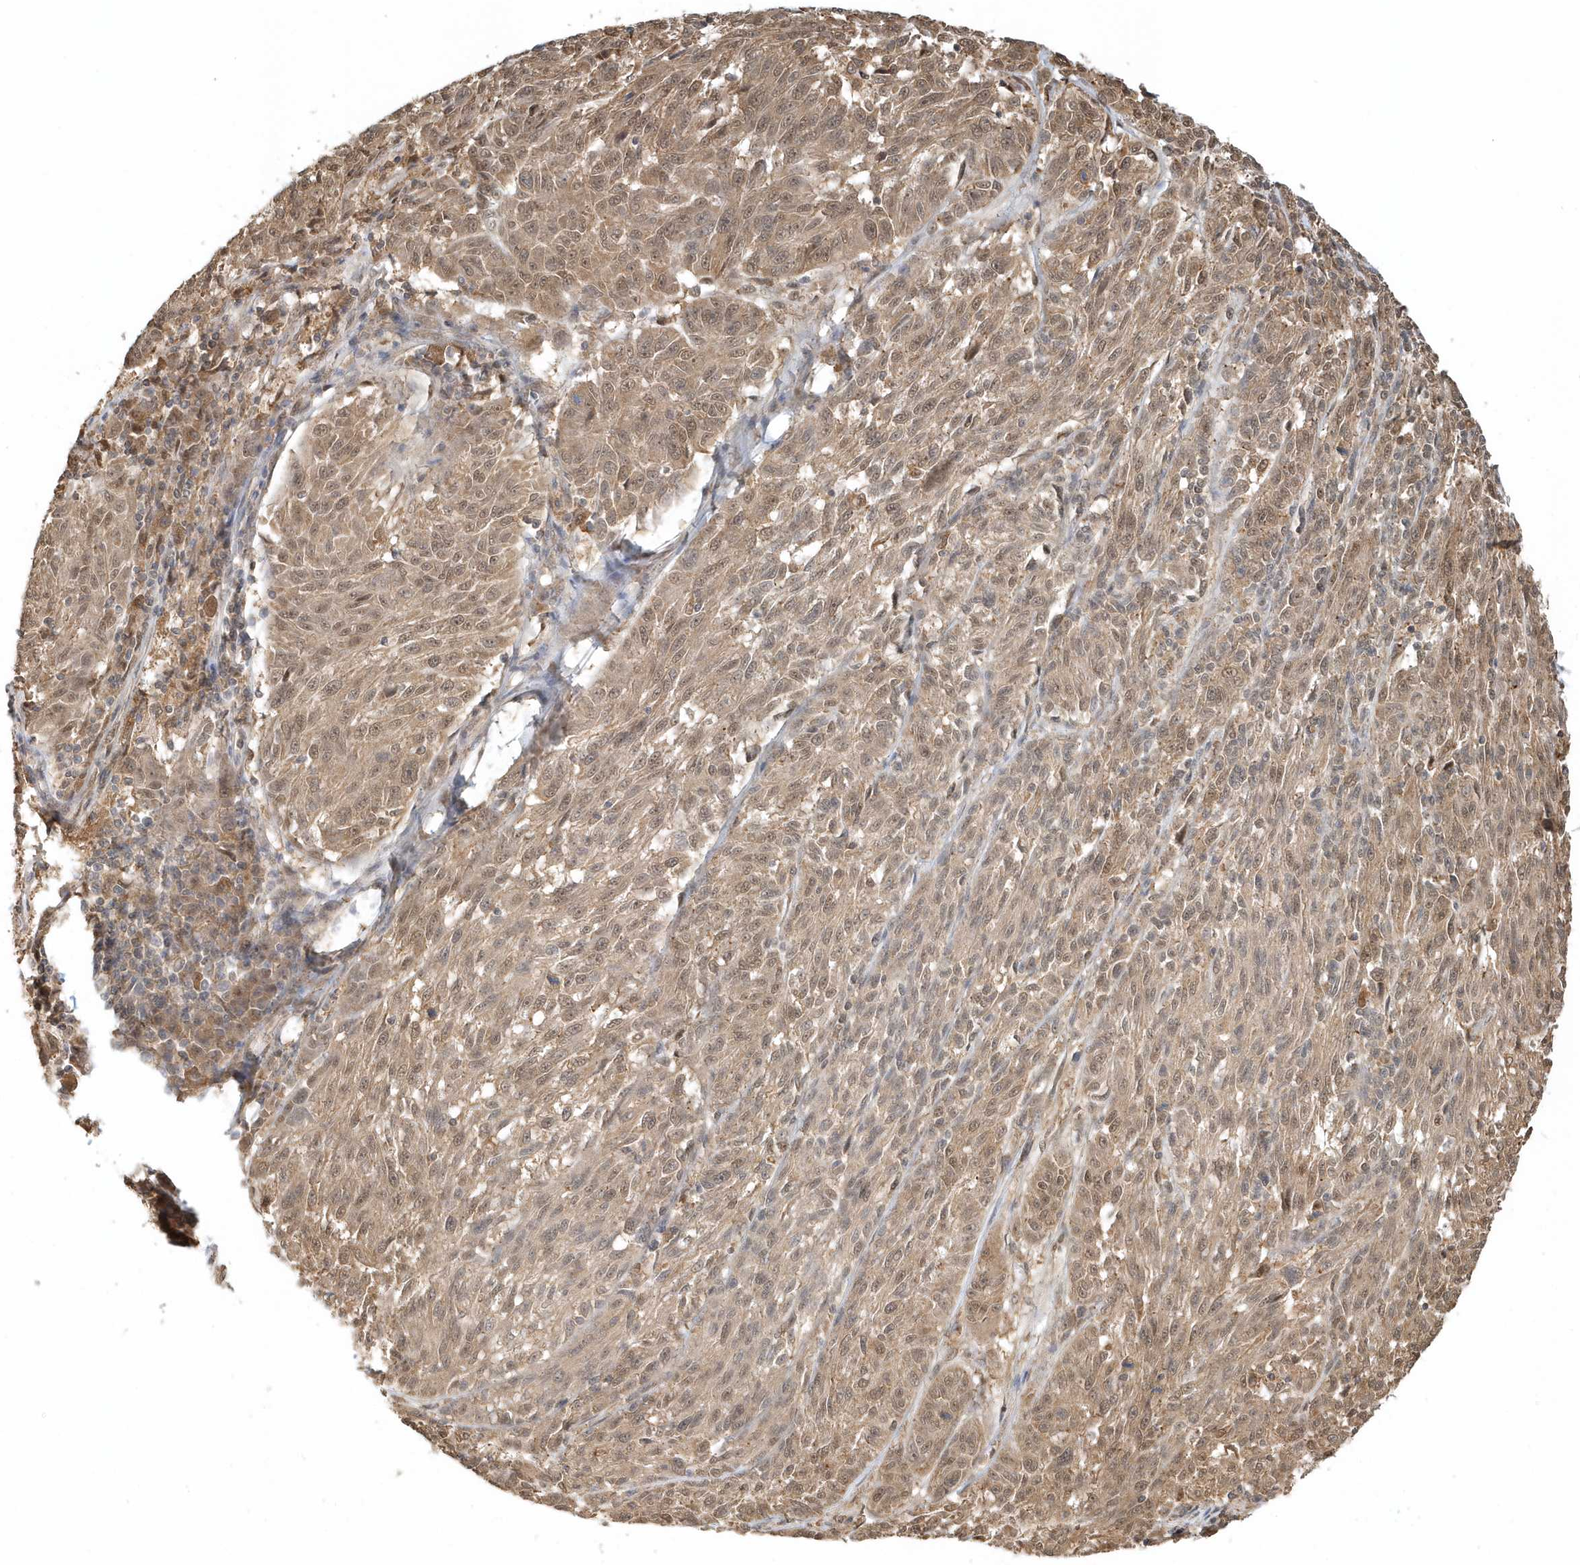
{"staining": {"intensity": "moderate", "quantity": ">75%", "location": "nuclear"}, "tissue": "melanoma", "cell_type": "Tumor cells", "image_type": "cancer", "snomed": [{"axis": "morphology", "description": "Malignant melanoma, NOS"}, {"axis": "topography", "description": "Skin"}], "caption": "Protein staining of melanoma tissue exhibits moderate nuclear staining in about >75% of tumor cells. (IHC, brightfield microscopy, high magnification).", "gene": "PSMD6", "patient": {"sex": "male", "age": 53}}